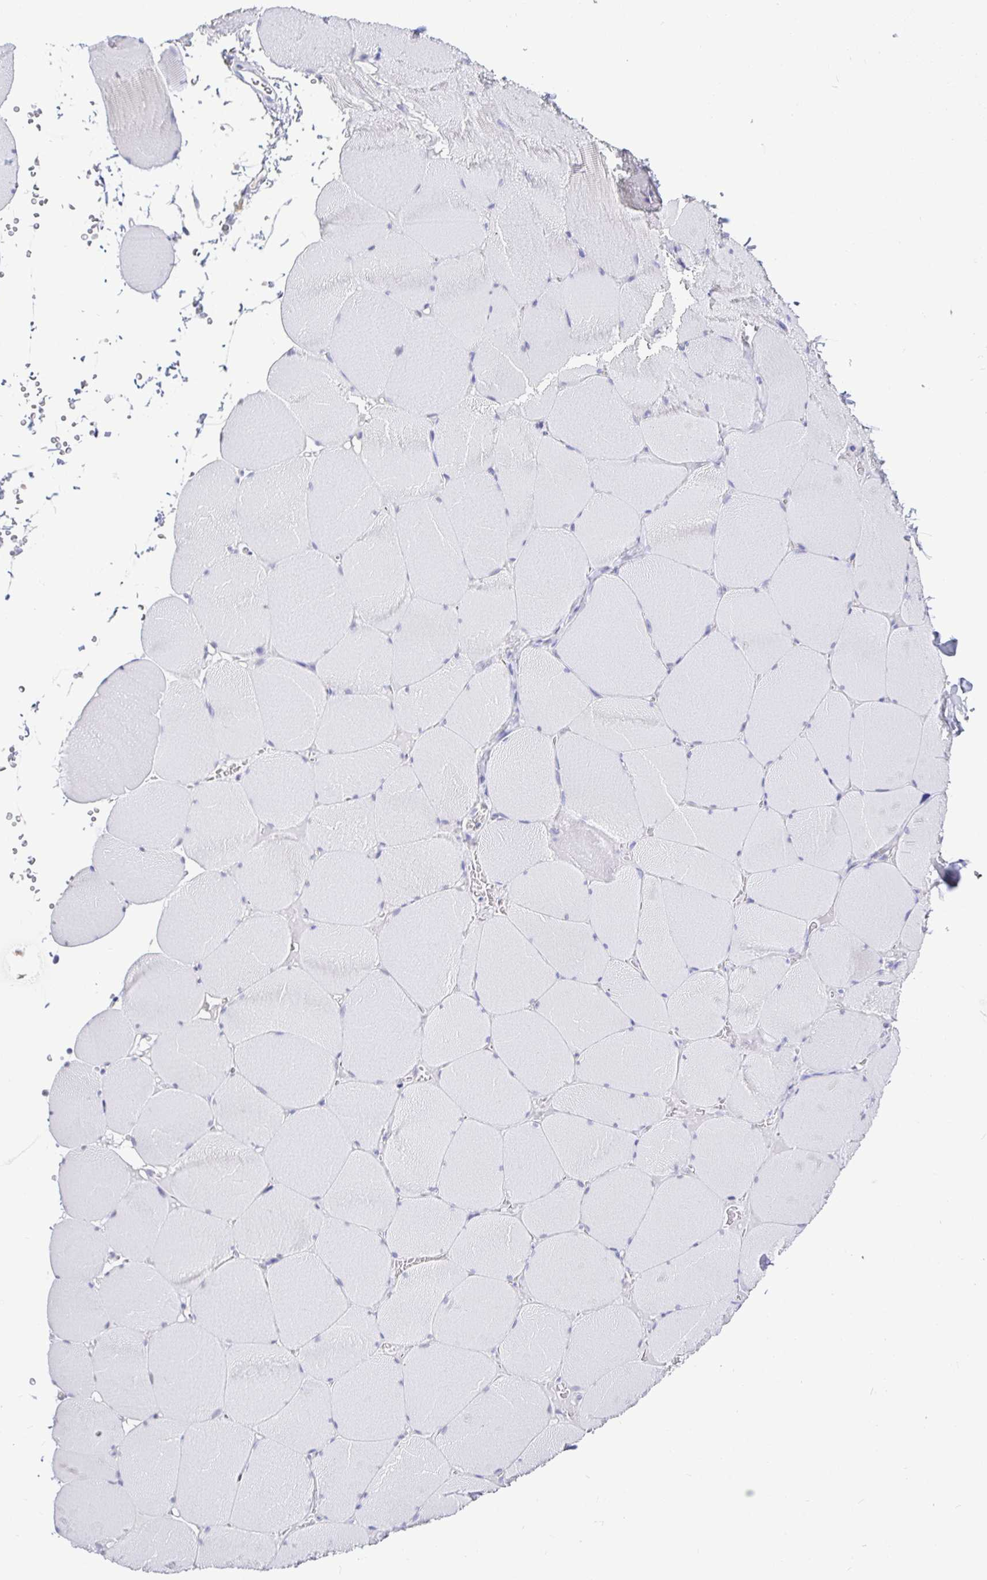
{"staining": {"intensity": "negative", "quantity": "none", "location": "none"}, "tissue": "skeletal muscle", "cell_type": "Myocytes", "image_type": "normal", "snomed": [{"axis": "morphology", "description": "Normal tissue, NOS"}, {"axis": "topography", "description": "Skeletal muscle"}, {"axis": "topography", "description": "Head-Neck"}], "caption": "Immunohistochemical staining of unremarkable human skeletal muscle reveals no significant positivity in myocytes.", "gene": "EZHIP", "patient": {"sex": "male", "age": 66}}